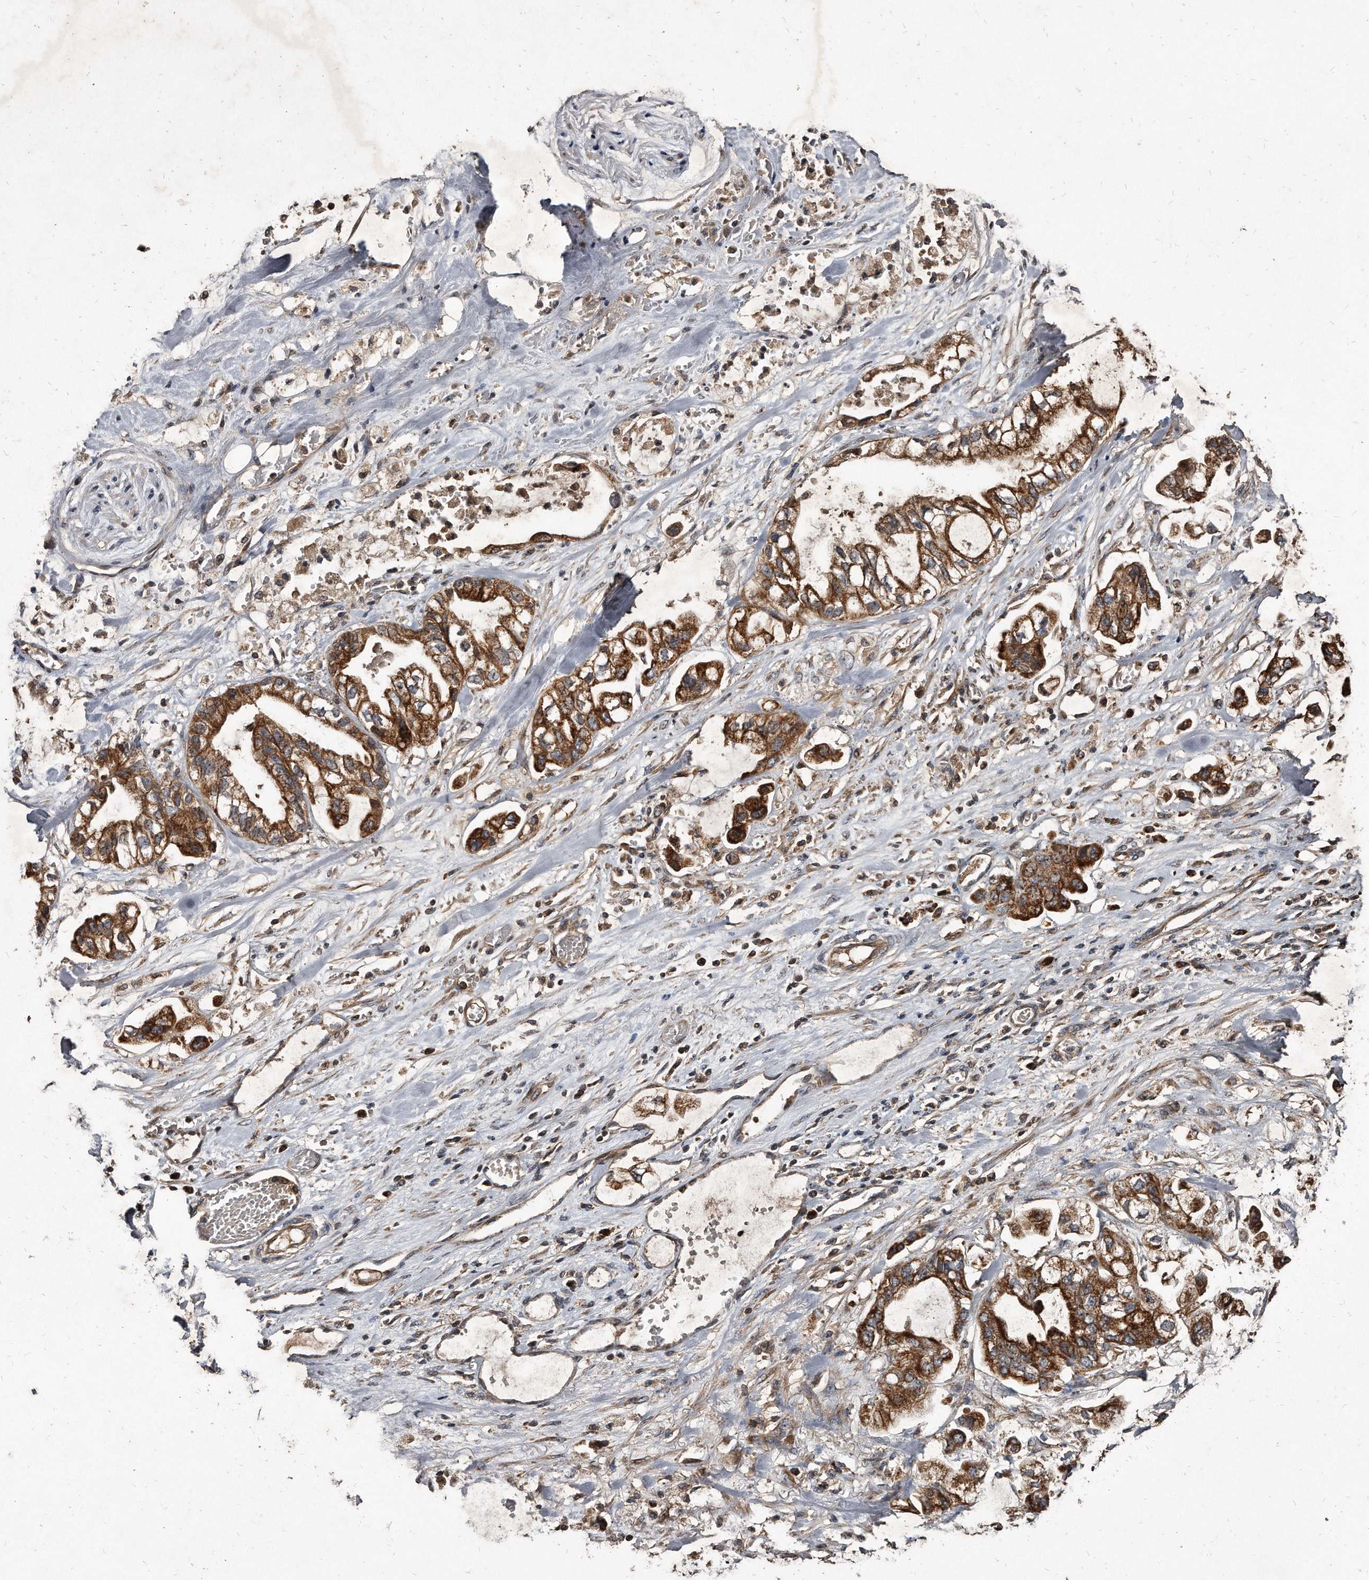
{"staining": {"intensity": "strong", "quantity": ">75%", "location": "cytoplasmic/membranous"}, "tissue": "stomach cancer", "cell_type": "Tumor cells", "image_type": "cancer", "snomed": [{"axis": "morphology", "description": "Normal tissue, NOS"}, {"axis": "morphology", "description": "Adenocarcinoma, NOS"}, {"axis": "topography", "description": "Stomach"}], "caption": "Protein expression analysis of human stomach cancer (adenocarcinoma) reveals strong cytoplasmic/membranous expression in approximately >75% of tumor cells.", "gene": "FAM136A", "patient": {"sex": "male", "age": 62}}